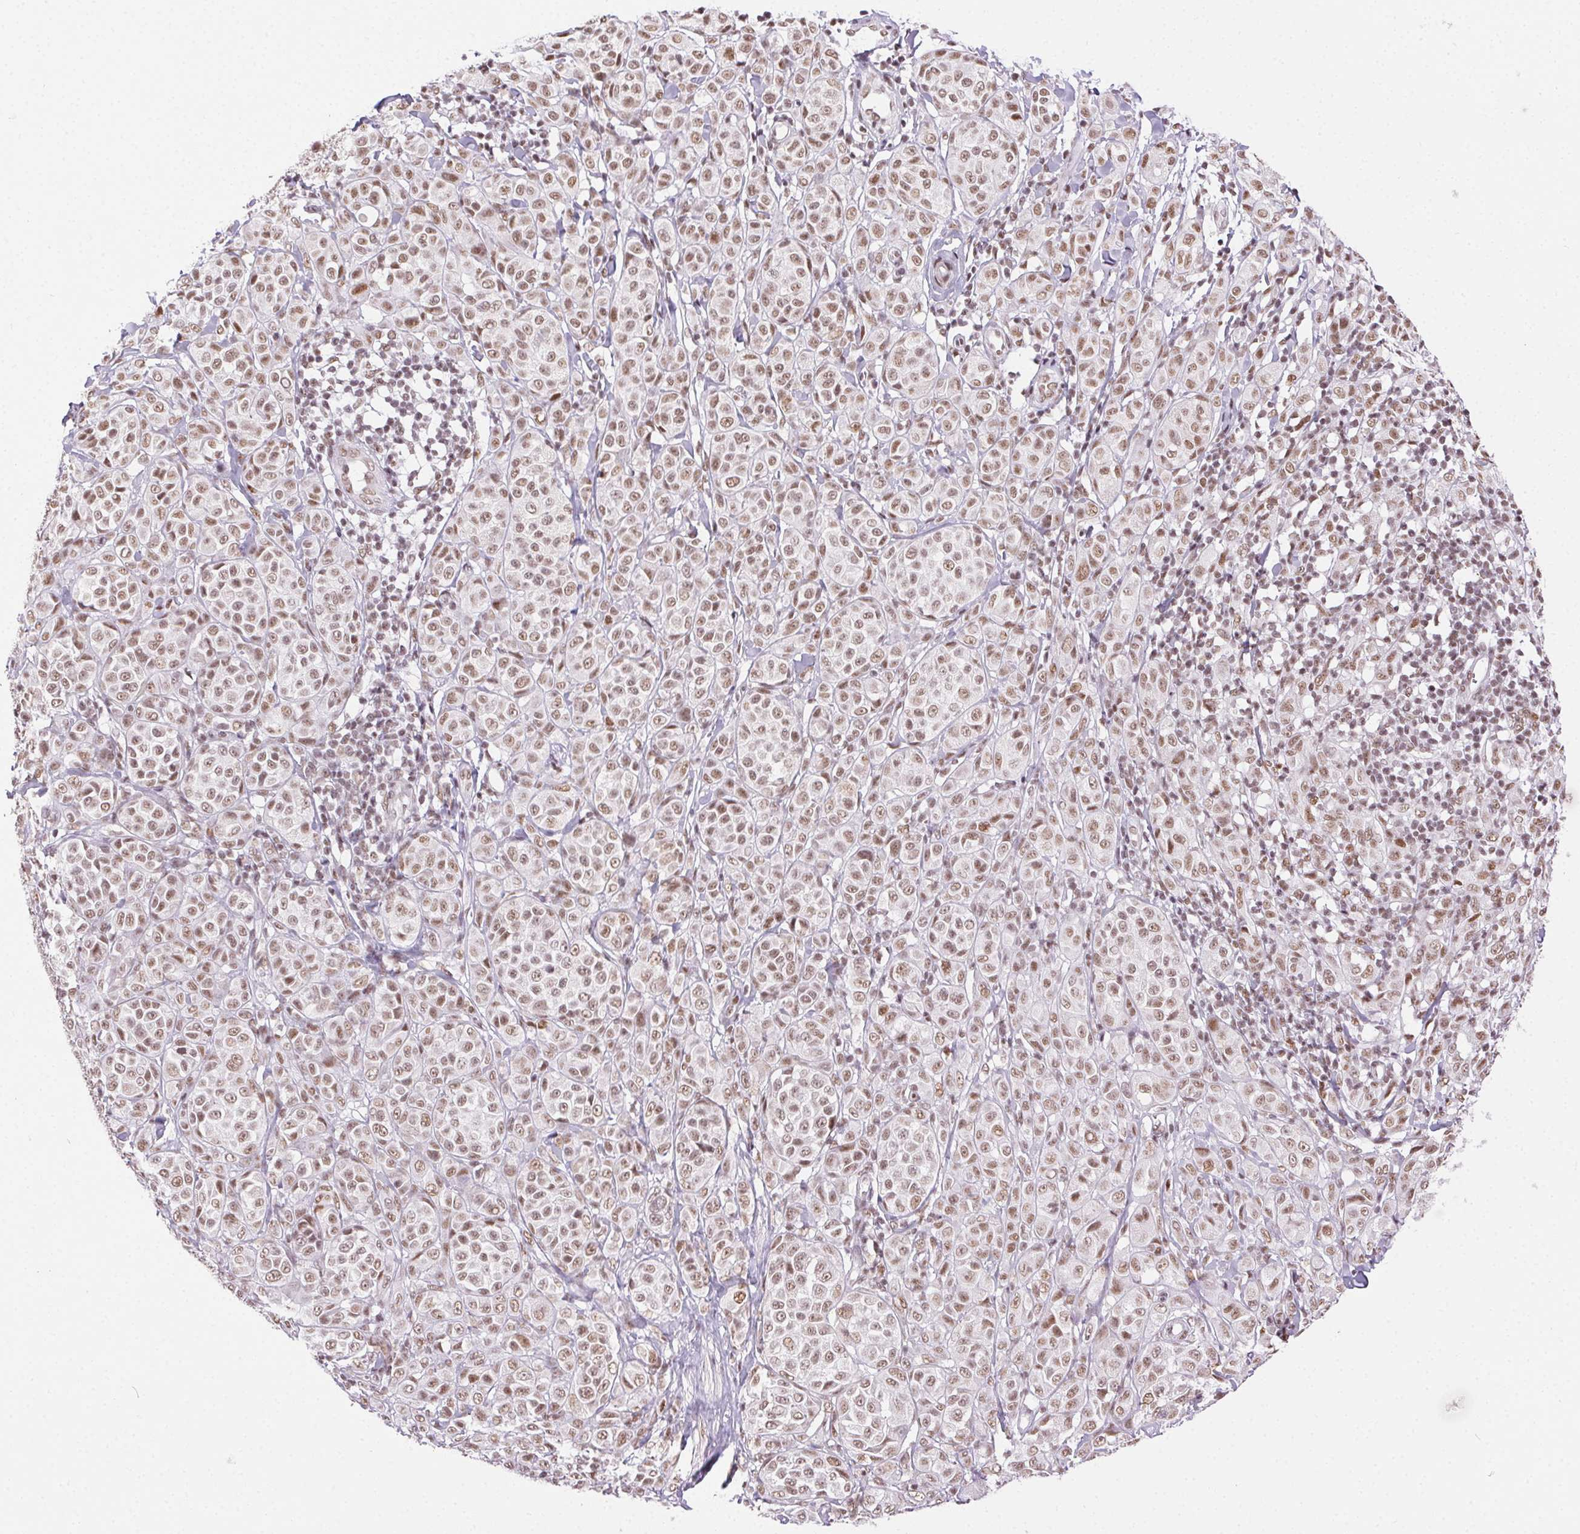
{"staining": {"intensity": "moderate", "quantity": ">75%", "location": "nuclear"}, "tissue": "melanoma", "cell_type": "Tumor cells", "image_type": "cancer", "snomed": [{"axis": "morphology", "description": "Malignant melanoma, NOS"}, {"axis": "topography", "description": "Skin"}], "caption": "The micrograph reveals staining of malignant melanoma, revealing moderate nuclear protein expression (brown color) within tumor cells.", "gene": "TRA2B", "patient": {"sex": "male", "age": 89}}